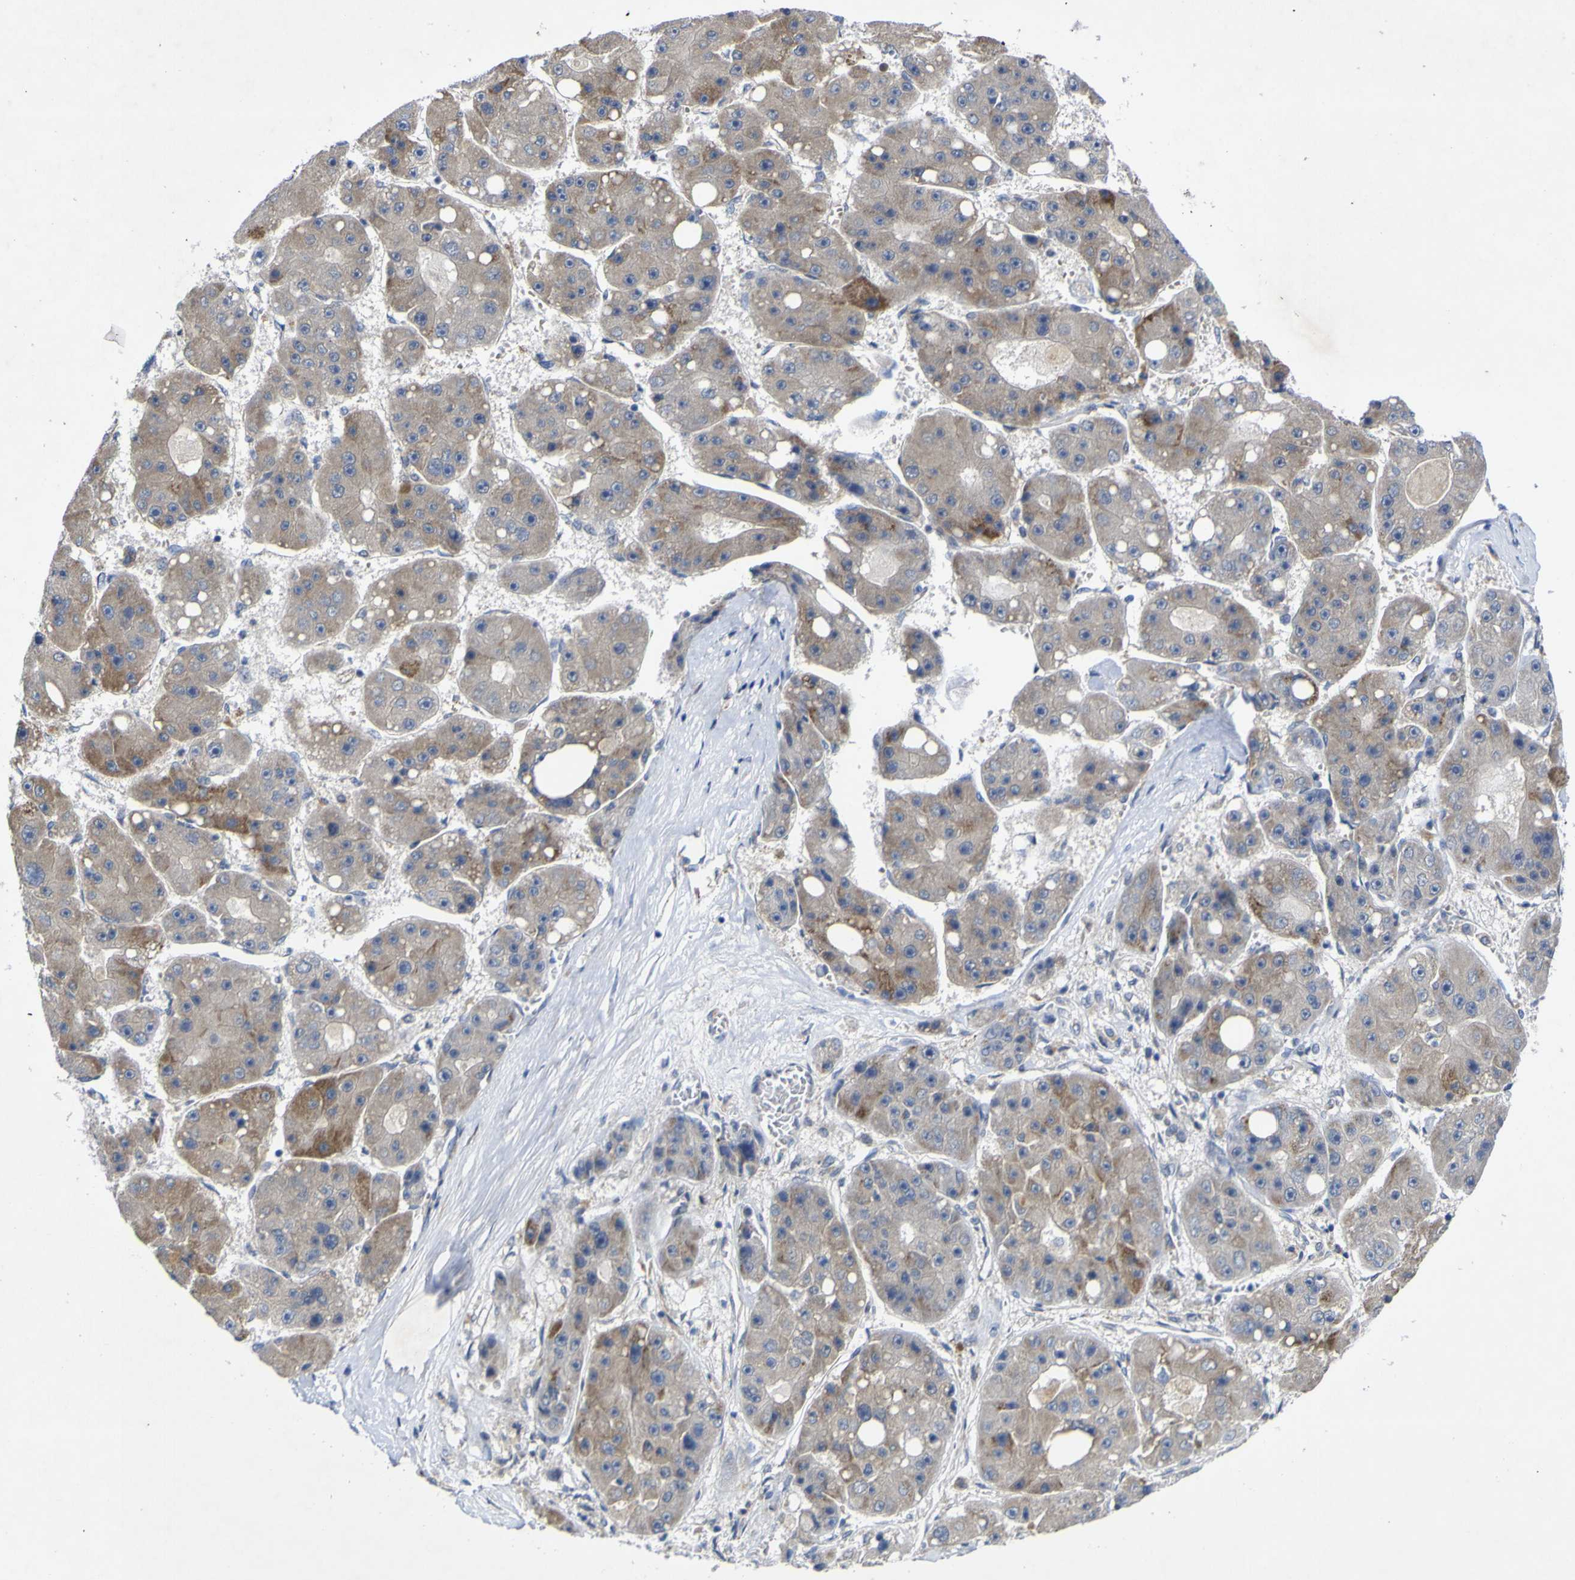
{"staining": {"intensity": "weak", "quantity": "<25%", "location": "cytoplasmic/membranous"}, "tissue": "liver cancer", "cell_type": "Tumor cells", "image_type": "cancer", "snomed": [{"axis": "morphology", "description": "Carcinoma, Hepatocellular, NOS"}, {"axis": "topography", "description": "Liver"}], "caption": "An immunohistochemistry (IHC) histopathology image of liver hepatocellular carcinoma is shown. There is no staining in tumor cells of liver hepatocellular carcinoma.", "gene": "NAV1", "patient": {"sex": "female", "age": 61}}